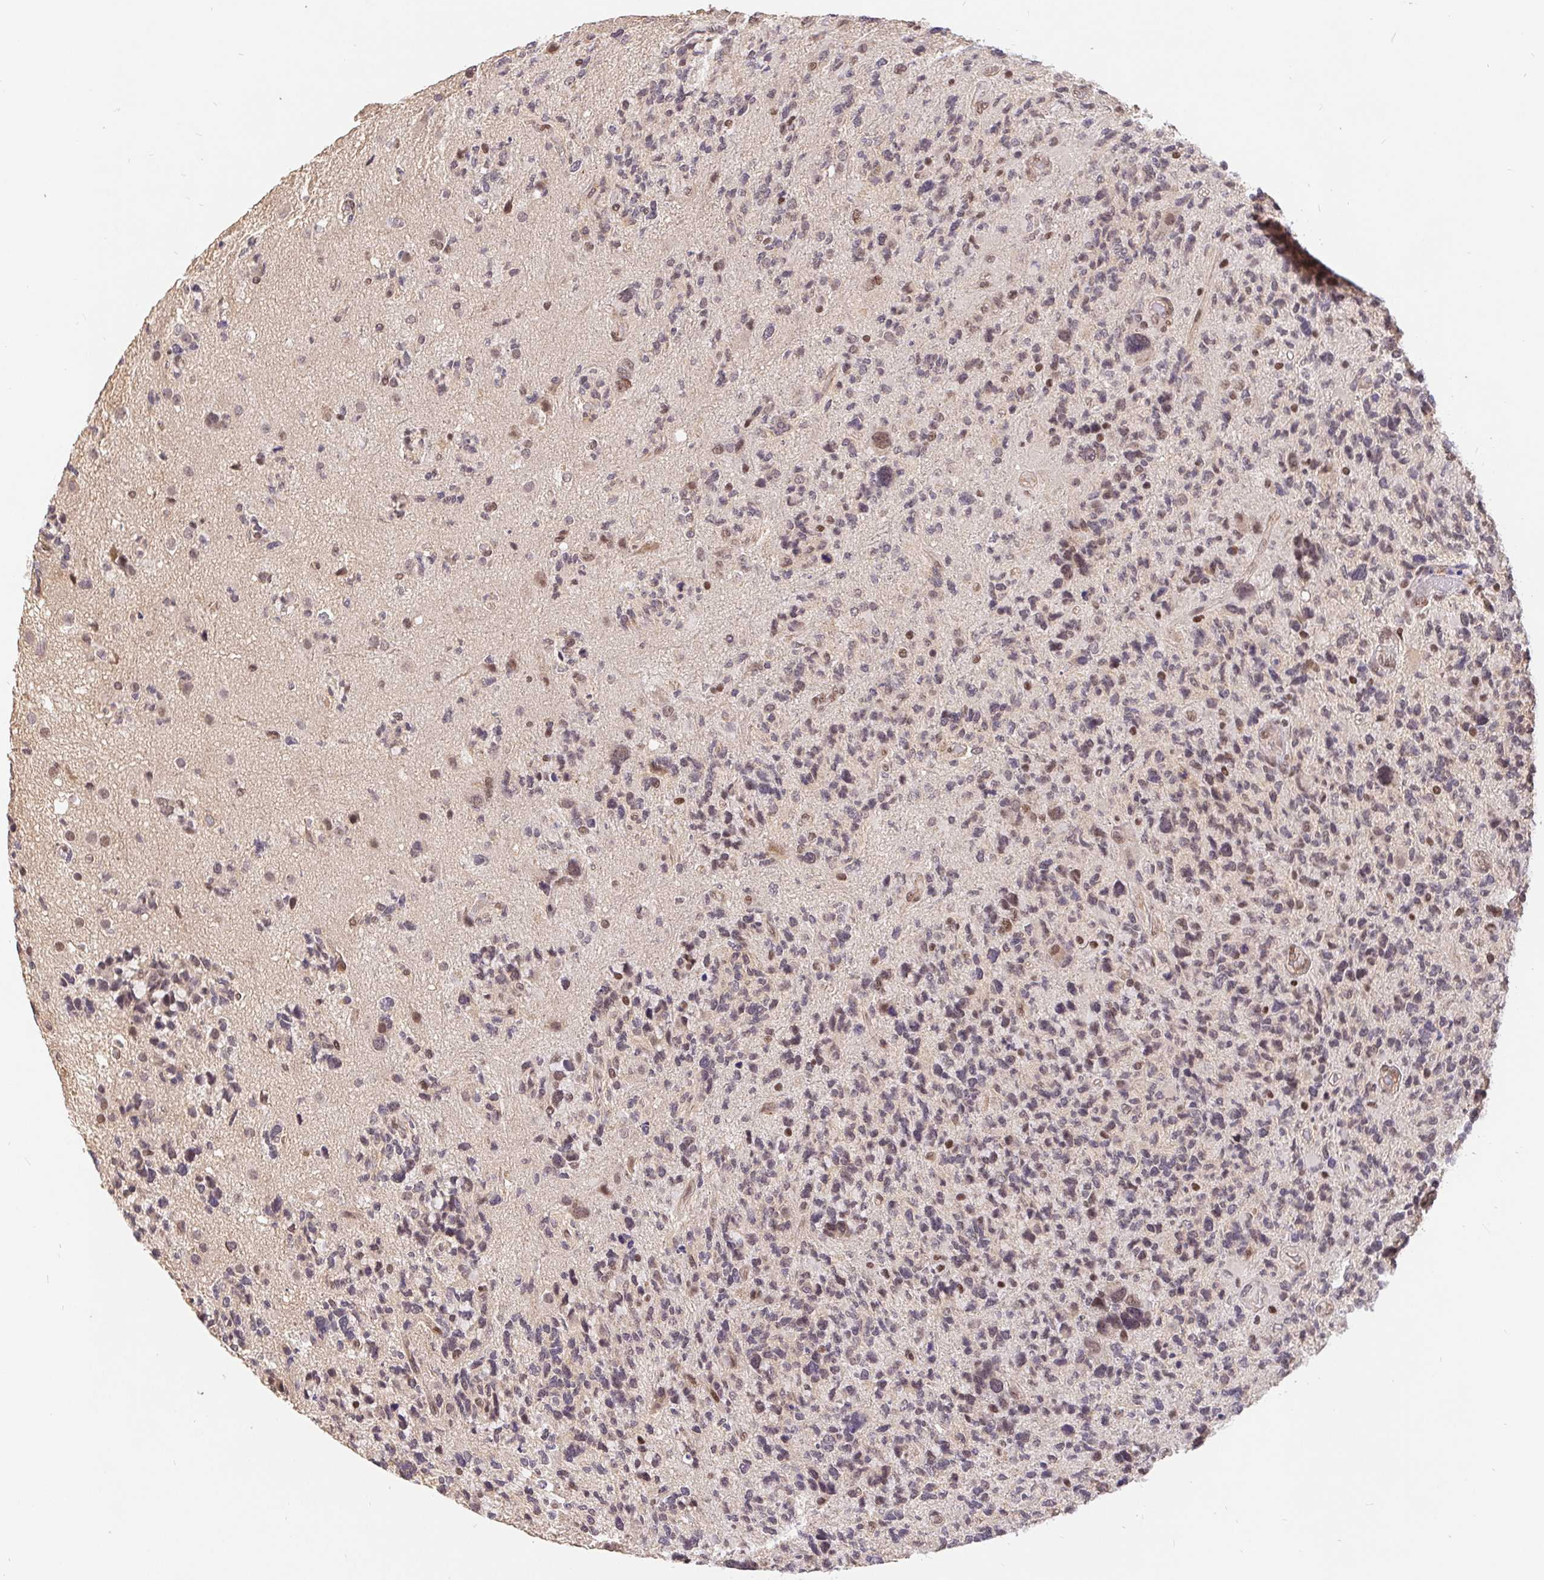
{"staining": {"intensity": "weak", "quantity": "25%-75%", "location": "nuclear"}, "tissue": "glioma", "cell_type": "Tumor cells", "image_type": "cancer", "snomed": [{"axis": "morphology", "description": "Glioma, malignant, High grade"}, {"axis": "topography", "description": "Brain"}], "caption": "This is a photomicrograph of IHC staining of glioma, which shows weak positivity in the nuclear of tumor cells.", "gene": "POU2F1", "patient": {"sex": "female", "age": 71}}